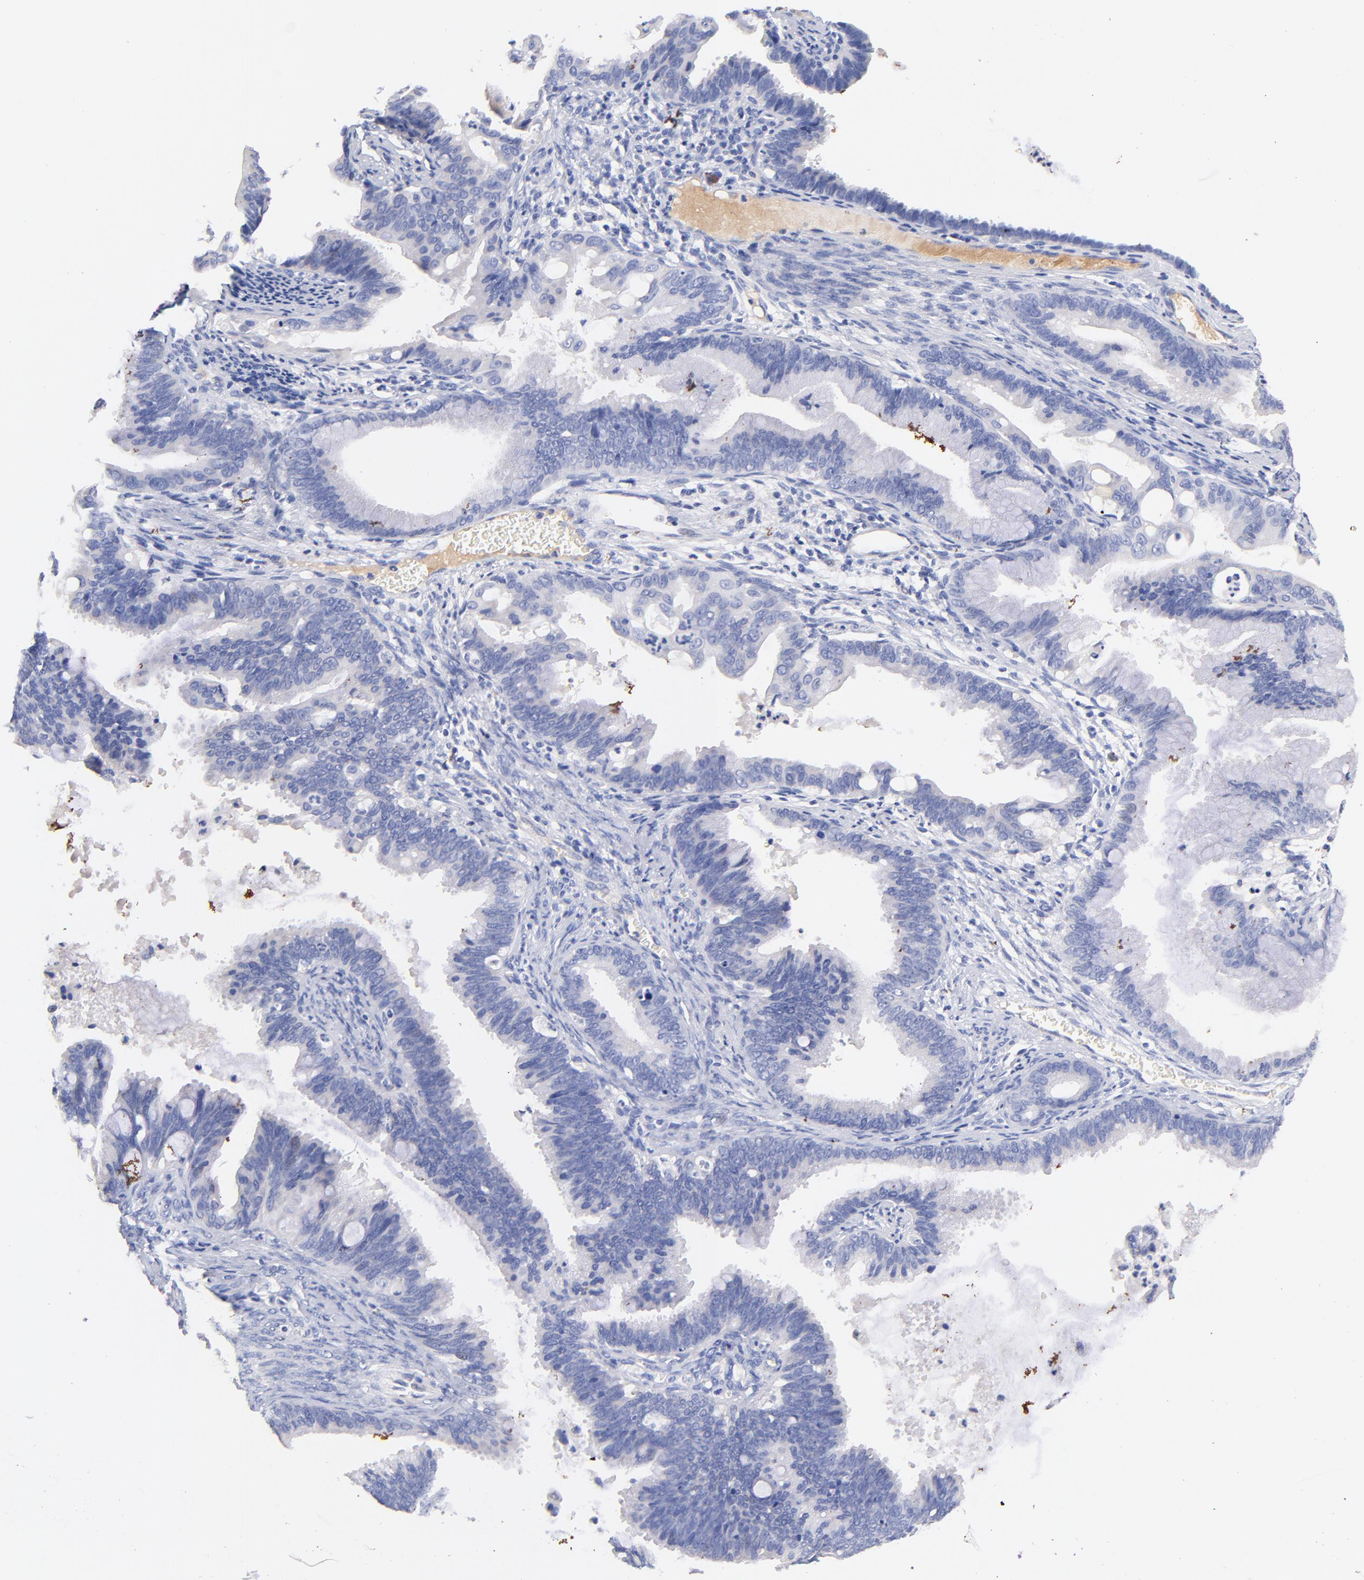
{"staining": {"intensity": "negative", "quantity": "none", "location": "none"}, "tissue": "cervical cancer", "cell_type": "Tumor cells", "image_type": "cancer", "snomed": [{"axis": "morphology", "description": "Adenocarcinoma, NOS"}, {"axis": "topography", "description": "Cervix"}], "caption": "DAB (3,3'-diaminobenzidine) immunohistochemical staining of human cervical cancer (adenocarcinoma) reveals no significant staining in tumor cells.", "gene": "IGLV7-43", "patient": {"sex": "female", "age": 47}}